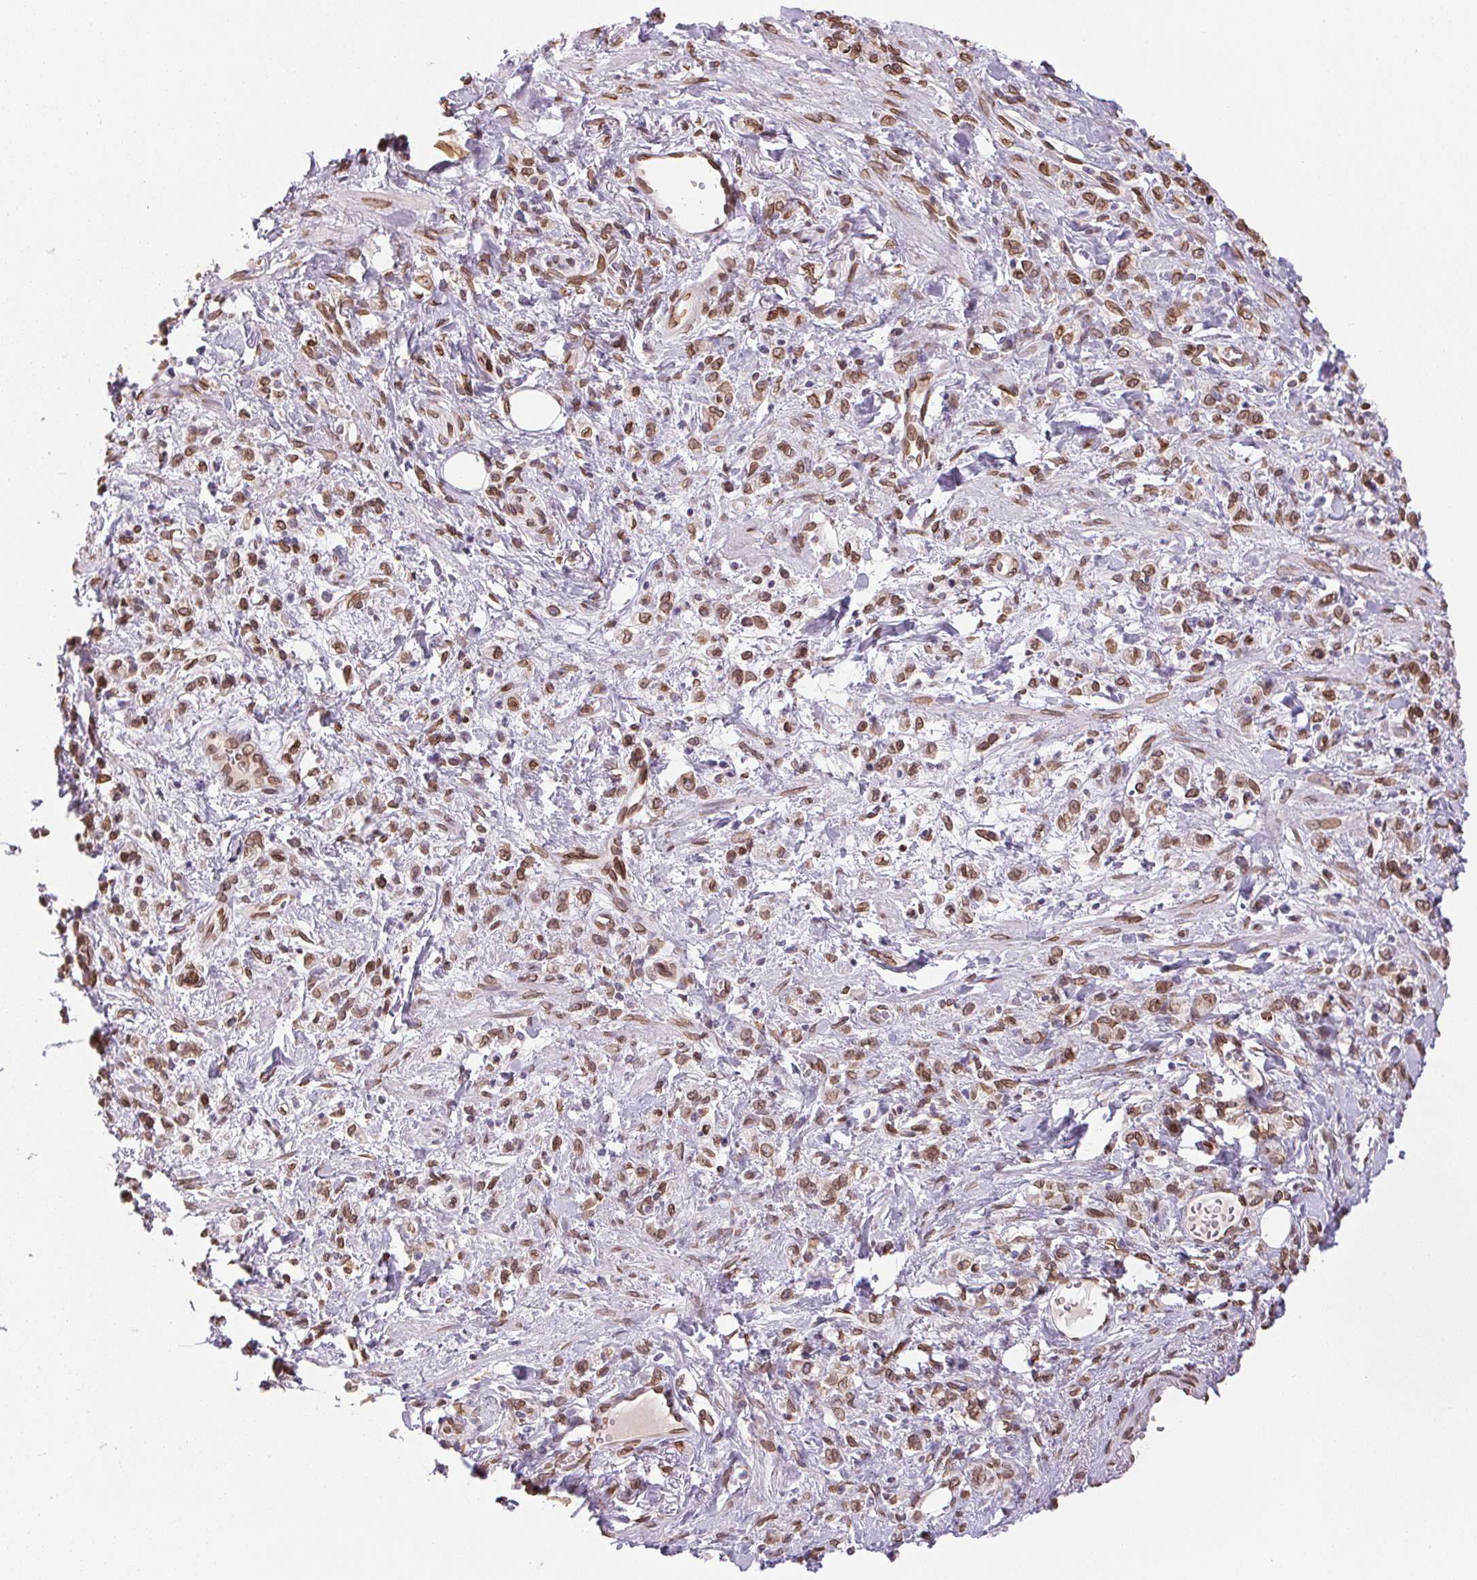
{"staining": {"intensity": "moderate", "quantity": ">75%", "location": "cytoplasmic/membranous,nuclear"}, "tissue": "stomach cancer", "cell_type": "Tumor cells", "image_type": "cancer", "snomed": [{"axis": "morphology", "description": "Adenocarcinoma, NOS"}, {"axis": "topography", "description": "Stomach"}], "caption": "Immunohistochemistry (IHC) micrograph of human adenocarcinoma (stomach) stained for a protein (brown), which displays medium levels of moderate cytoplasmic/membranous and nuclear staining in about >75% of tumor cells.", "gene": "TMEM175", "patient": {"sex": "male", "age": 77}}